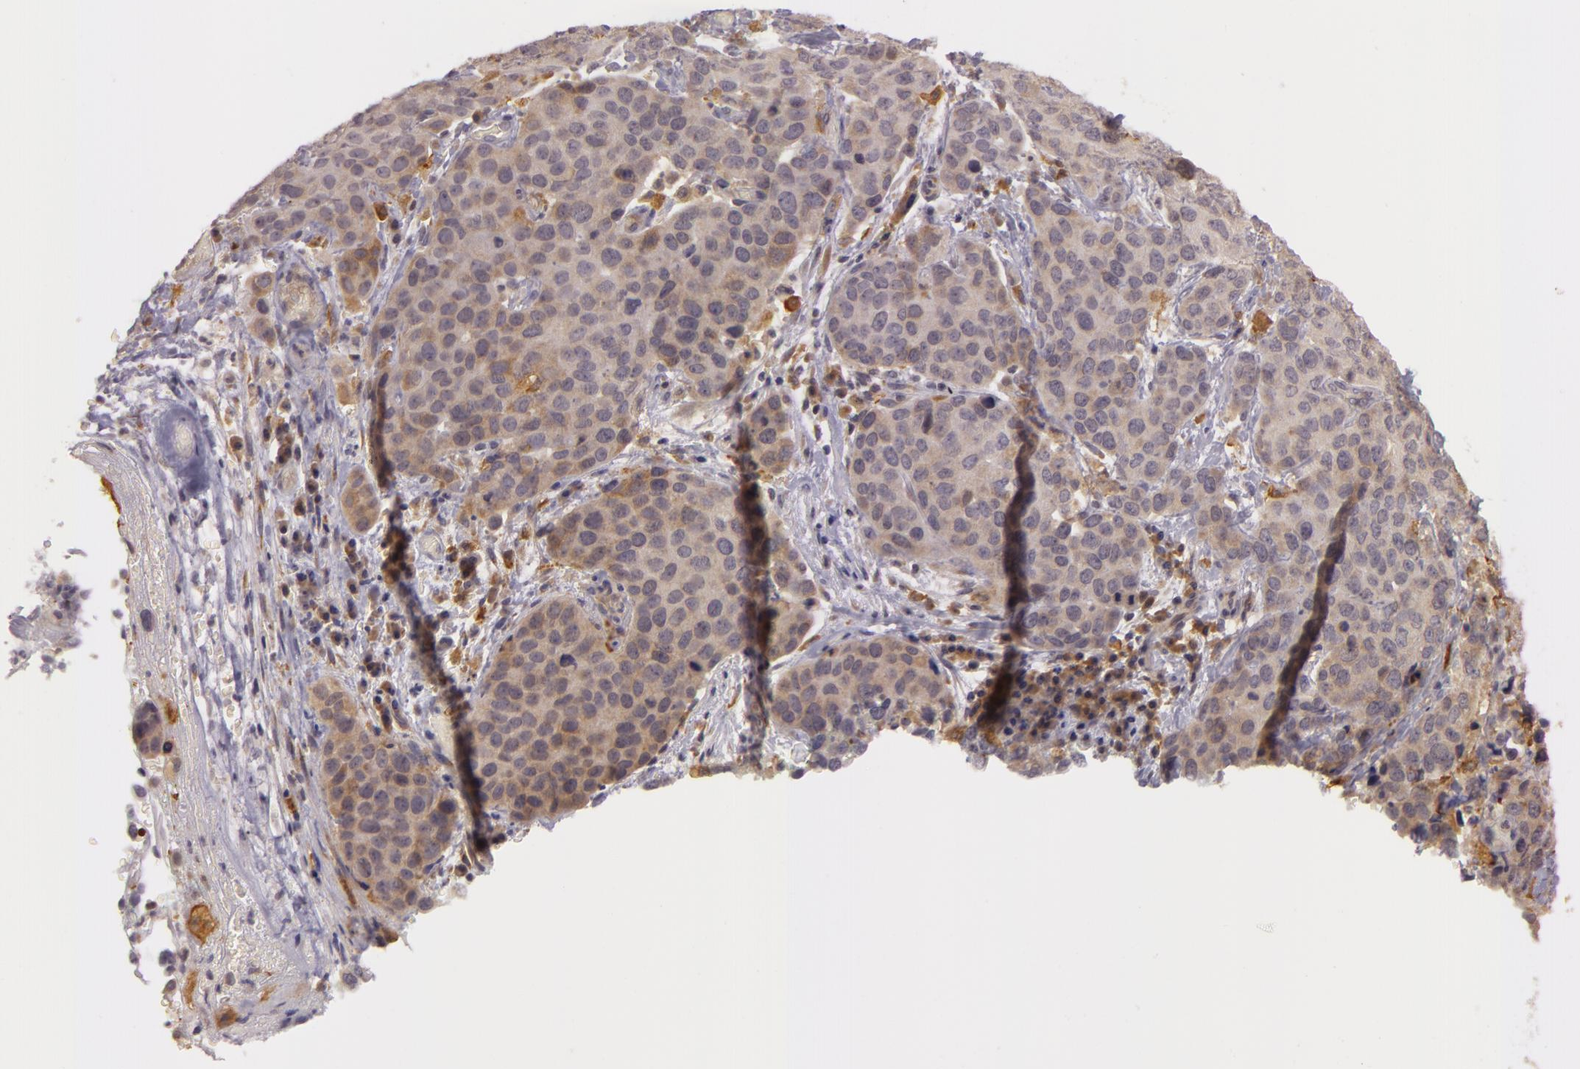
{"staining": {"intensity": "weak", "quantity": ">75%", "location": "cytoplasmic/membranous"}, "tissue": "cervical cancer", "cell_type": "Tumor cells", "image_type": "cancer", "snomed": [{"axis": "morphology", "description": "Squamous cell carcinoma, NOS"}, {"axis": "topography", "description": "Cervix"}], "caption": "Immunohistochemistry (IHC) (DAB) staining of human cervical cancer displays weak cytoplasmic/membranous protein positivity in approximately >75% of tumor cells. The staining was performed using DAB to visualize the protein expression in brown, while the nuclei were stained in blue with hematoxylin (Magnification: 20x).", "gene": "PPP1R3F", "patient": {"sex": "female", "age": 54}}